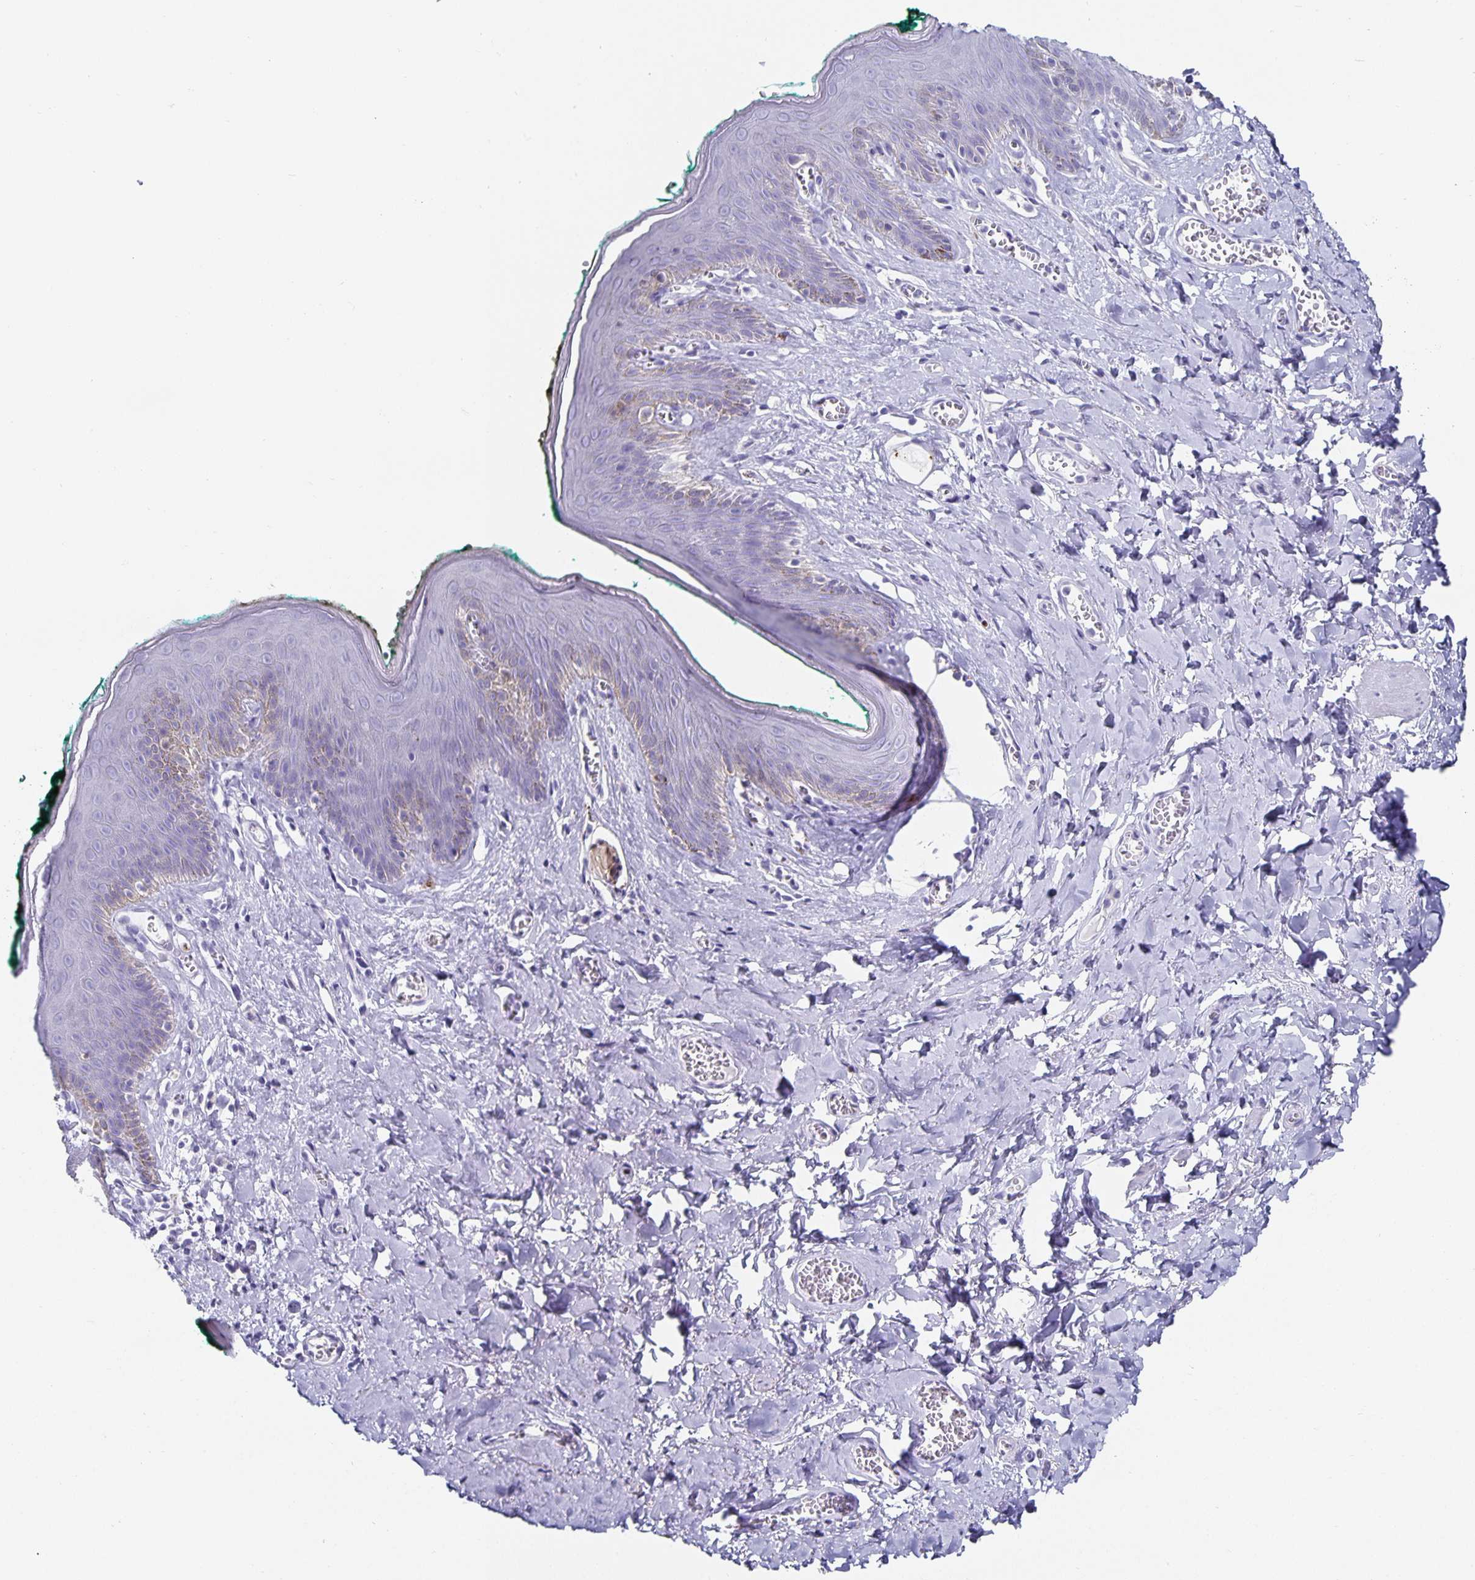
{"staining": {"intensity": "negative", "quantity": "none", "location": "none"}, "tissue": "skin", "cell_type": "Epidermal cells", "image_type": "normal", "snomed": [{"axis": "morphology", "description": "Normal tissue, NOS"}, {"axis": "topography", "description": "Vulva"}, {"axis": "topography", "description": "Peripheral nerve tissue"}], "caption": "This image is of unremarkable skin stained with immunohistochemistry (IHC) to label a protein in brown with the nuclei are counter-stained blue. There is no positivity in epidermal cells. (DAB immunohistochemistry visualized using brightfield microscopy, high magnification).", "gene": "CHGA", "patient": {"sex": "female", "age": 66}}